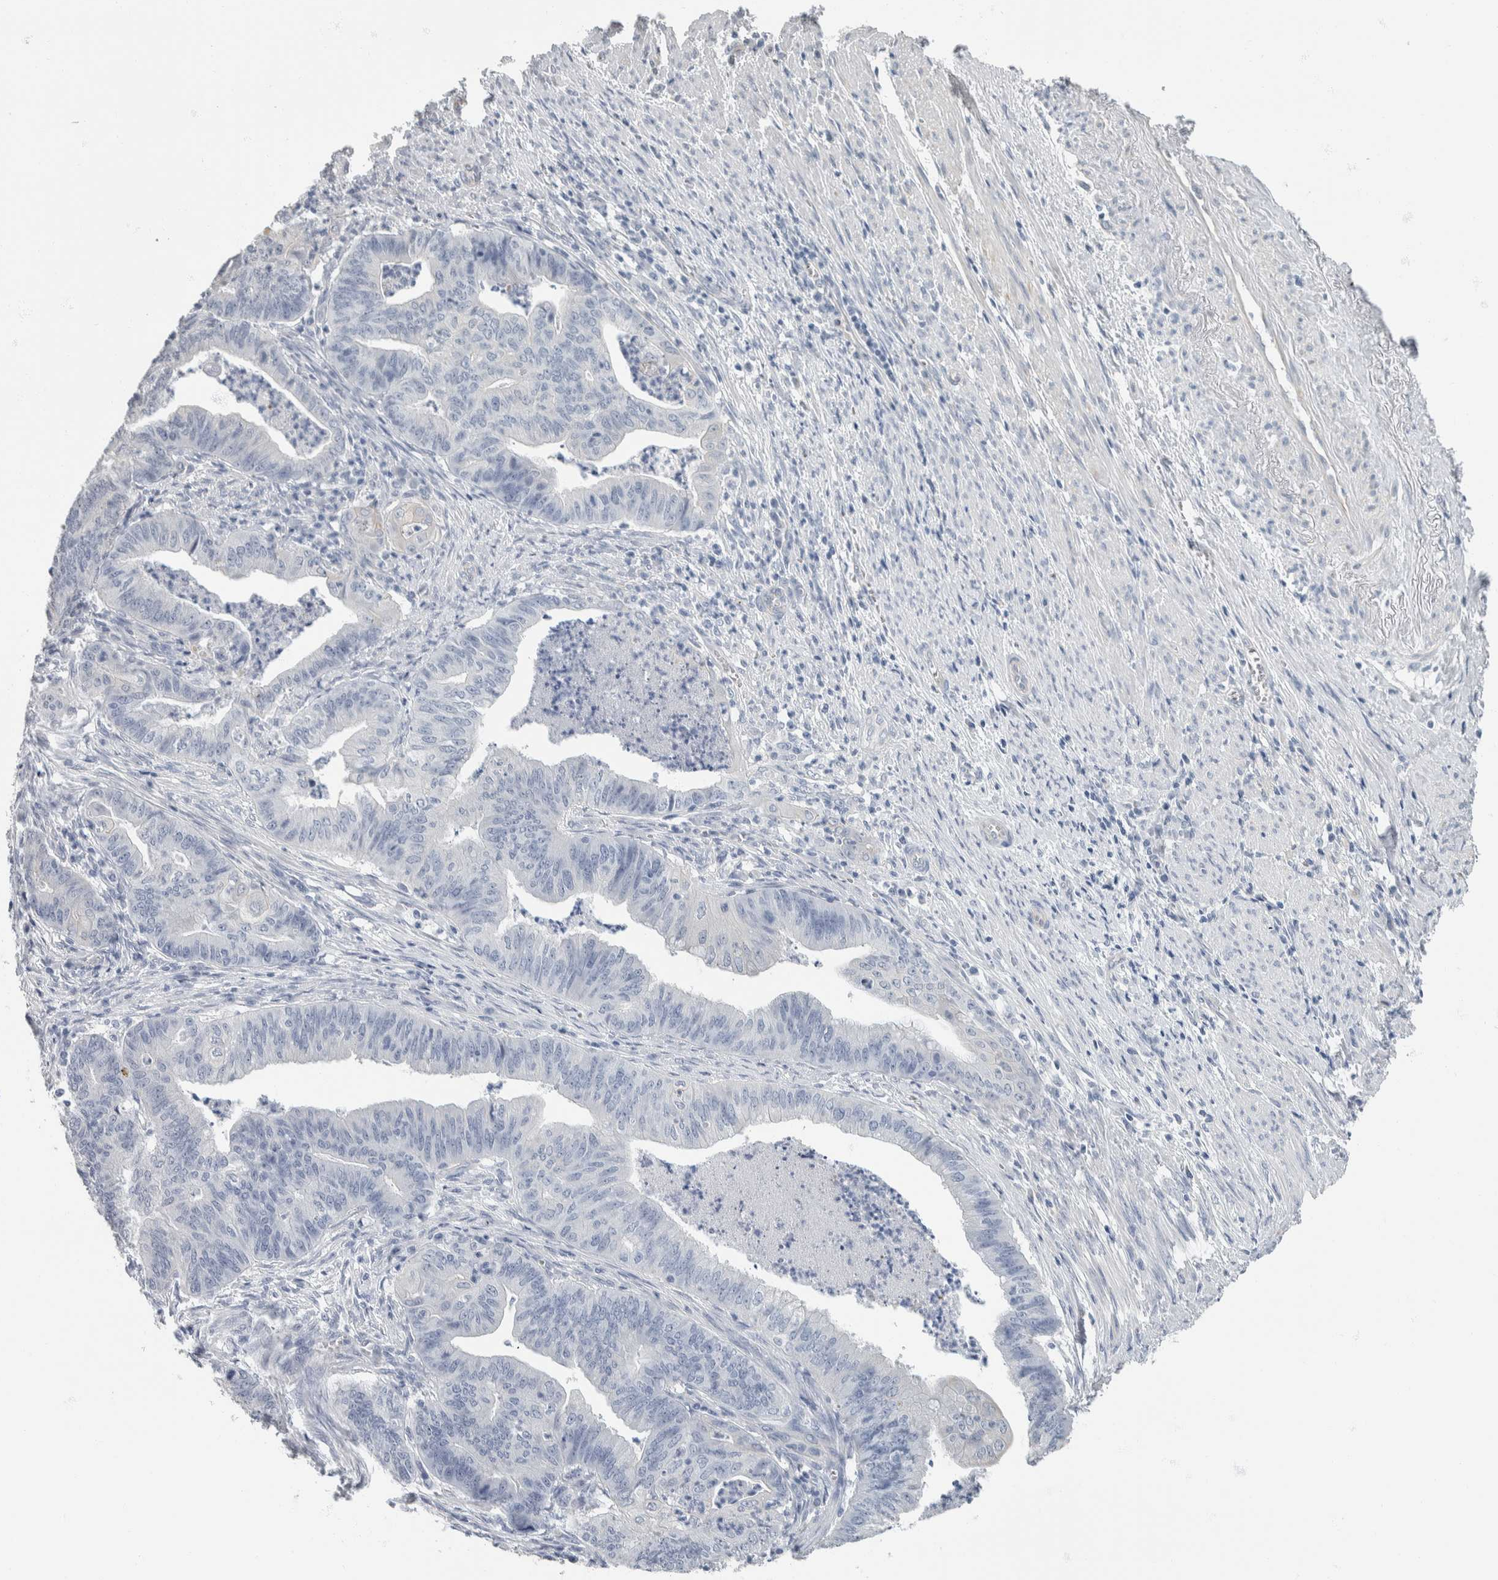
{"staining": {"intensity": "negative", "quantity": "none", "location": "none"}, "tissue": "endometrial cancer", "cell_type": "Tumor cells", "image_type": "cancer", "snomed": [{"axis": "morphology", "description": "Polyp, NOS"}, {"axis": "morphology", "description": "Adenocarcinoma, NOS"}, {"axis": "morphology", "description": "Adenoma, NOS"}, {"axis": "topography", "description": "Endometrium"}], "caption": "Endometrial cancer was stained to show a protein in brown. There is no significant positivity in tumor cells.", "gene": "NEFM", "patient": {"sex": "female", "age": 79}}